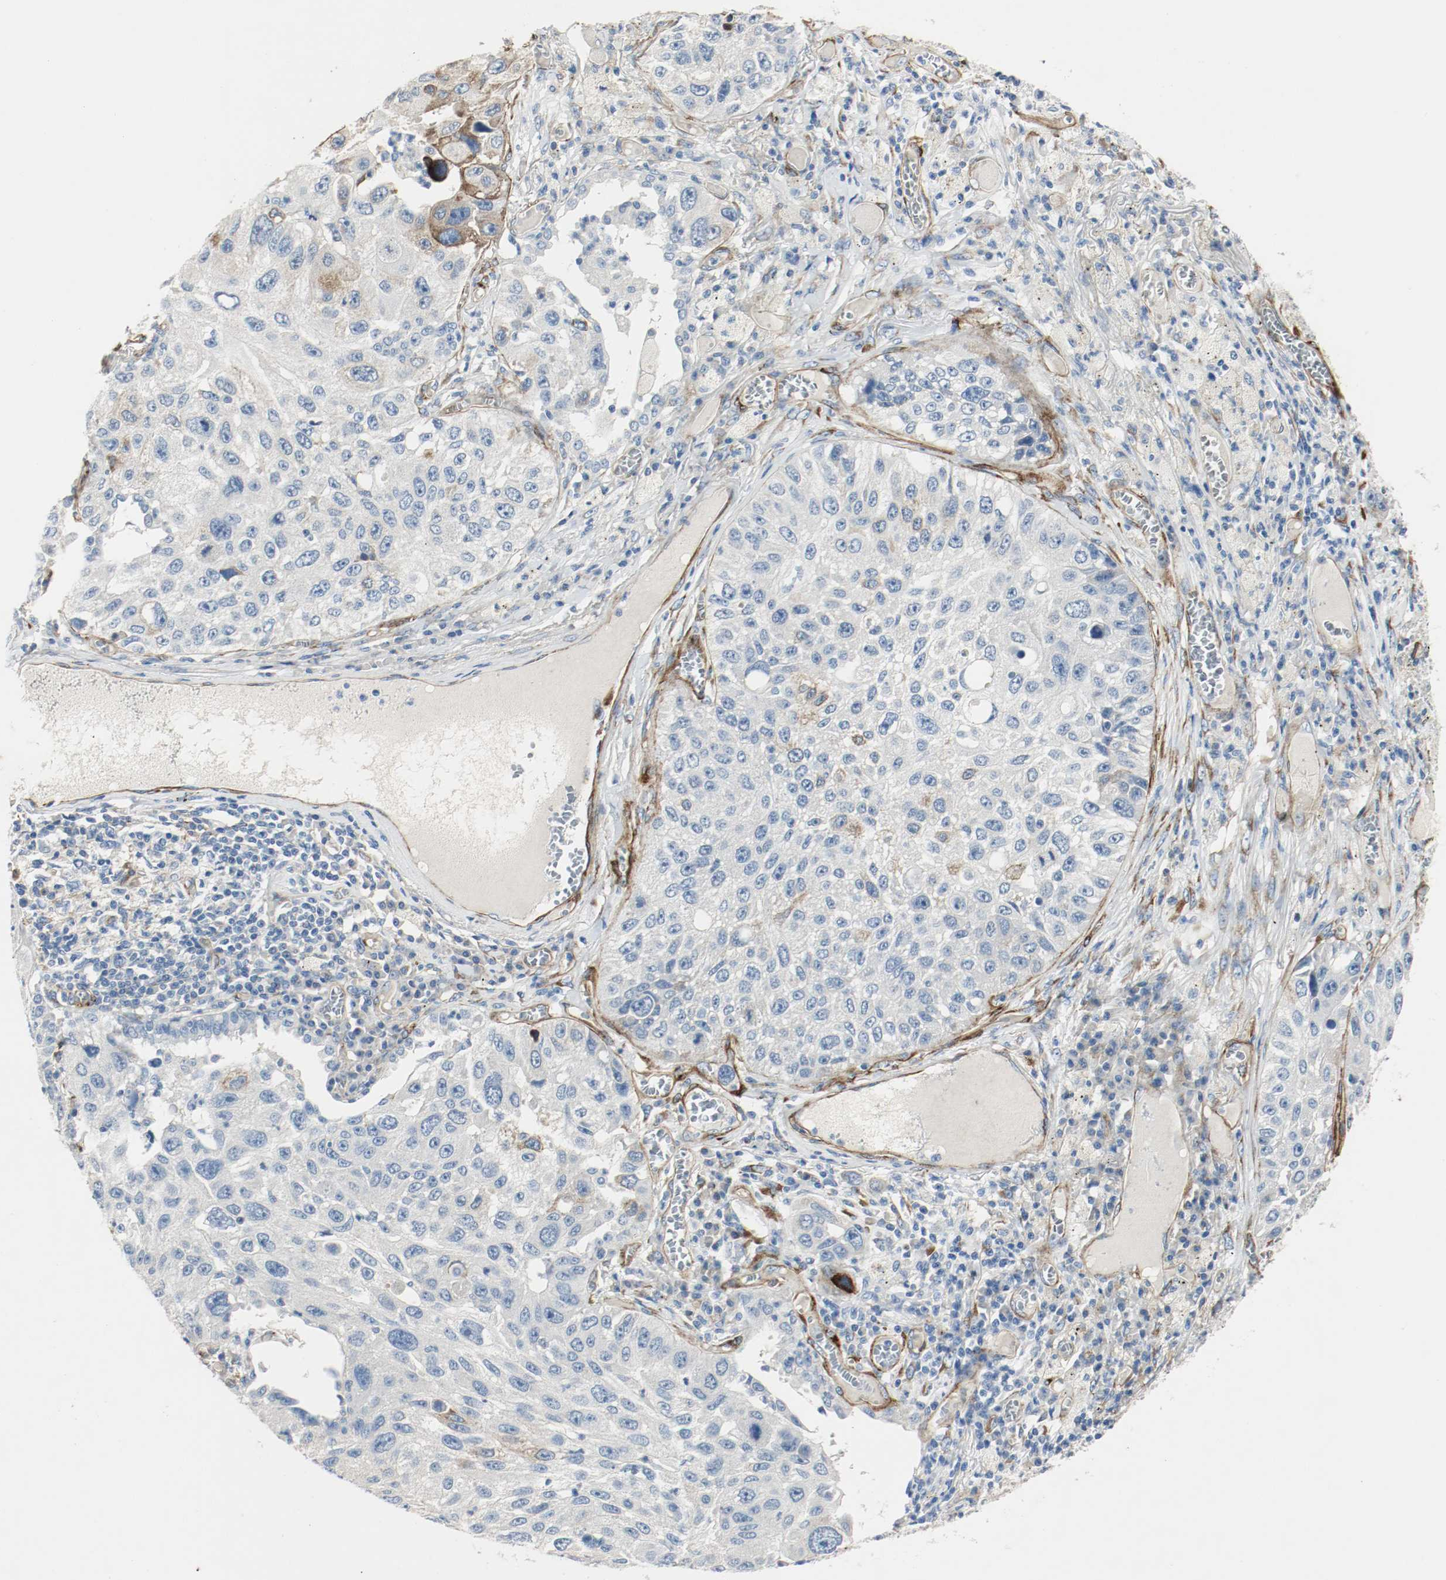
{"staining": {"intensity": "negative", "quantity": "none", "location": "none"}, "tissue": "lung cancer", "cell_type": "Tumor cells", "image_type": "cancer", "snomed": [{"axis": "morphology", "description": "Squamous cell carcinoma, NOS"}, {"axis": "topography", "description": "Lung"}], "caption": "A micrograph of lung cancer stained for a protein shows no brown staining in tumor cells.", "gene": "LAMB1", "patient": {"sex": "male", "age": 71}}